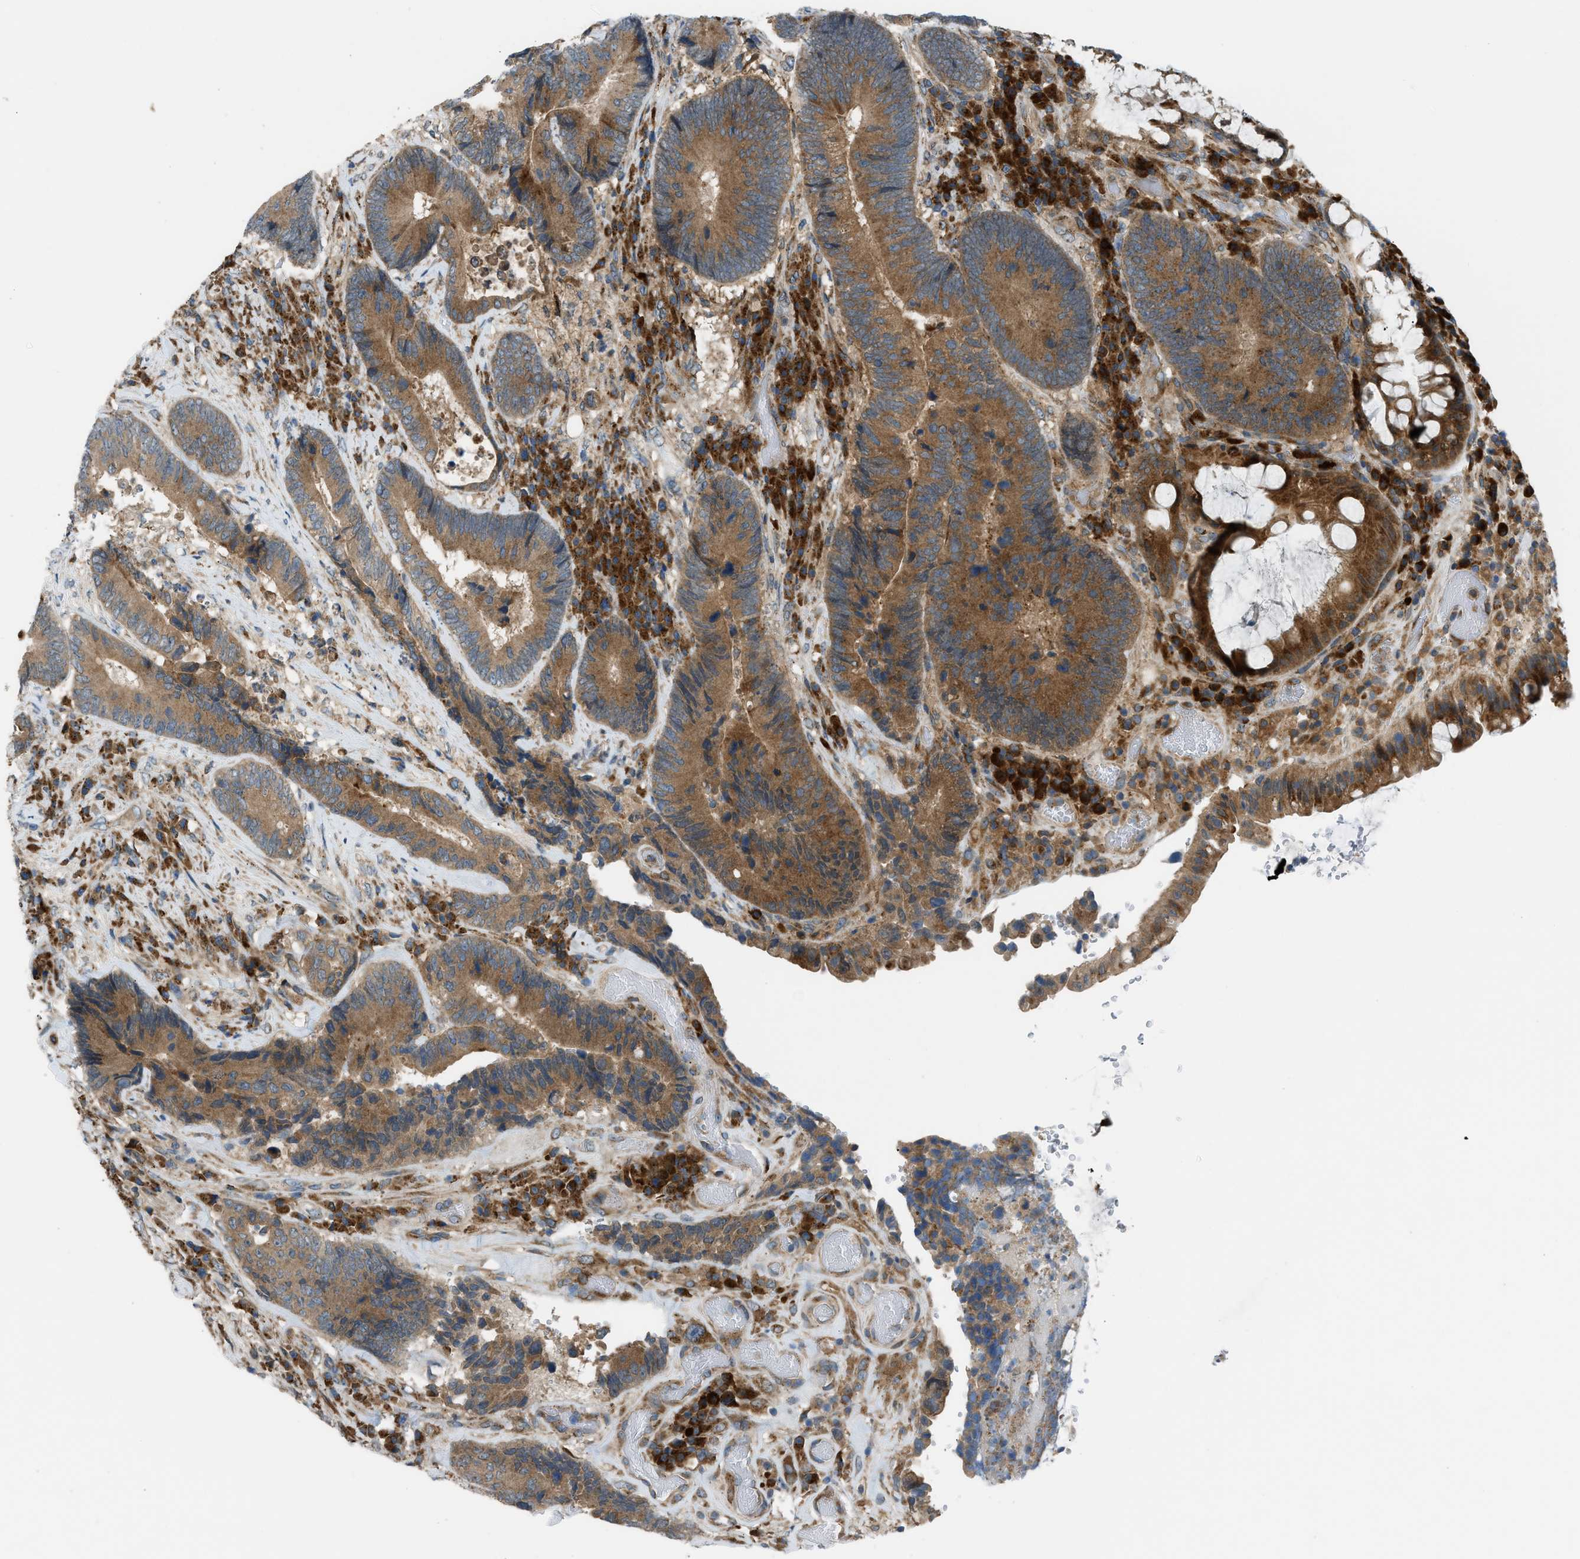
{"staining": {"intensity": "moderate", "quantity": ">75%", "location": "cytoplasmic/membranous"}, "tissue": "colorectal cancer", "cell_type": "Tumor cells", "image_type": "cancer", "snomed": [{"axis": "morphology", "description": "Adenocarcinoma, NOS"}, {"axis": "topography", "description": "Rectum"}], "caption": "This is a photomicrograph of IHC staining of colorectal cancer (adenocarcinoma), which shows moderate expression in the cytoplasmic/membranous of tumor cells.", "gene": "EDARADD", "patient": {"sex": "female", "age": 89}}